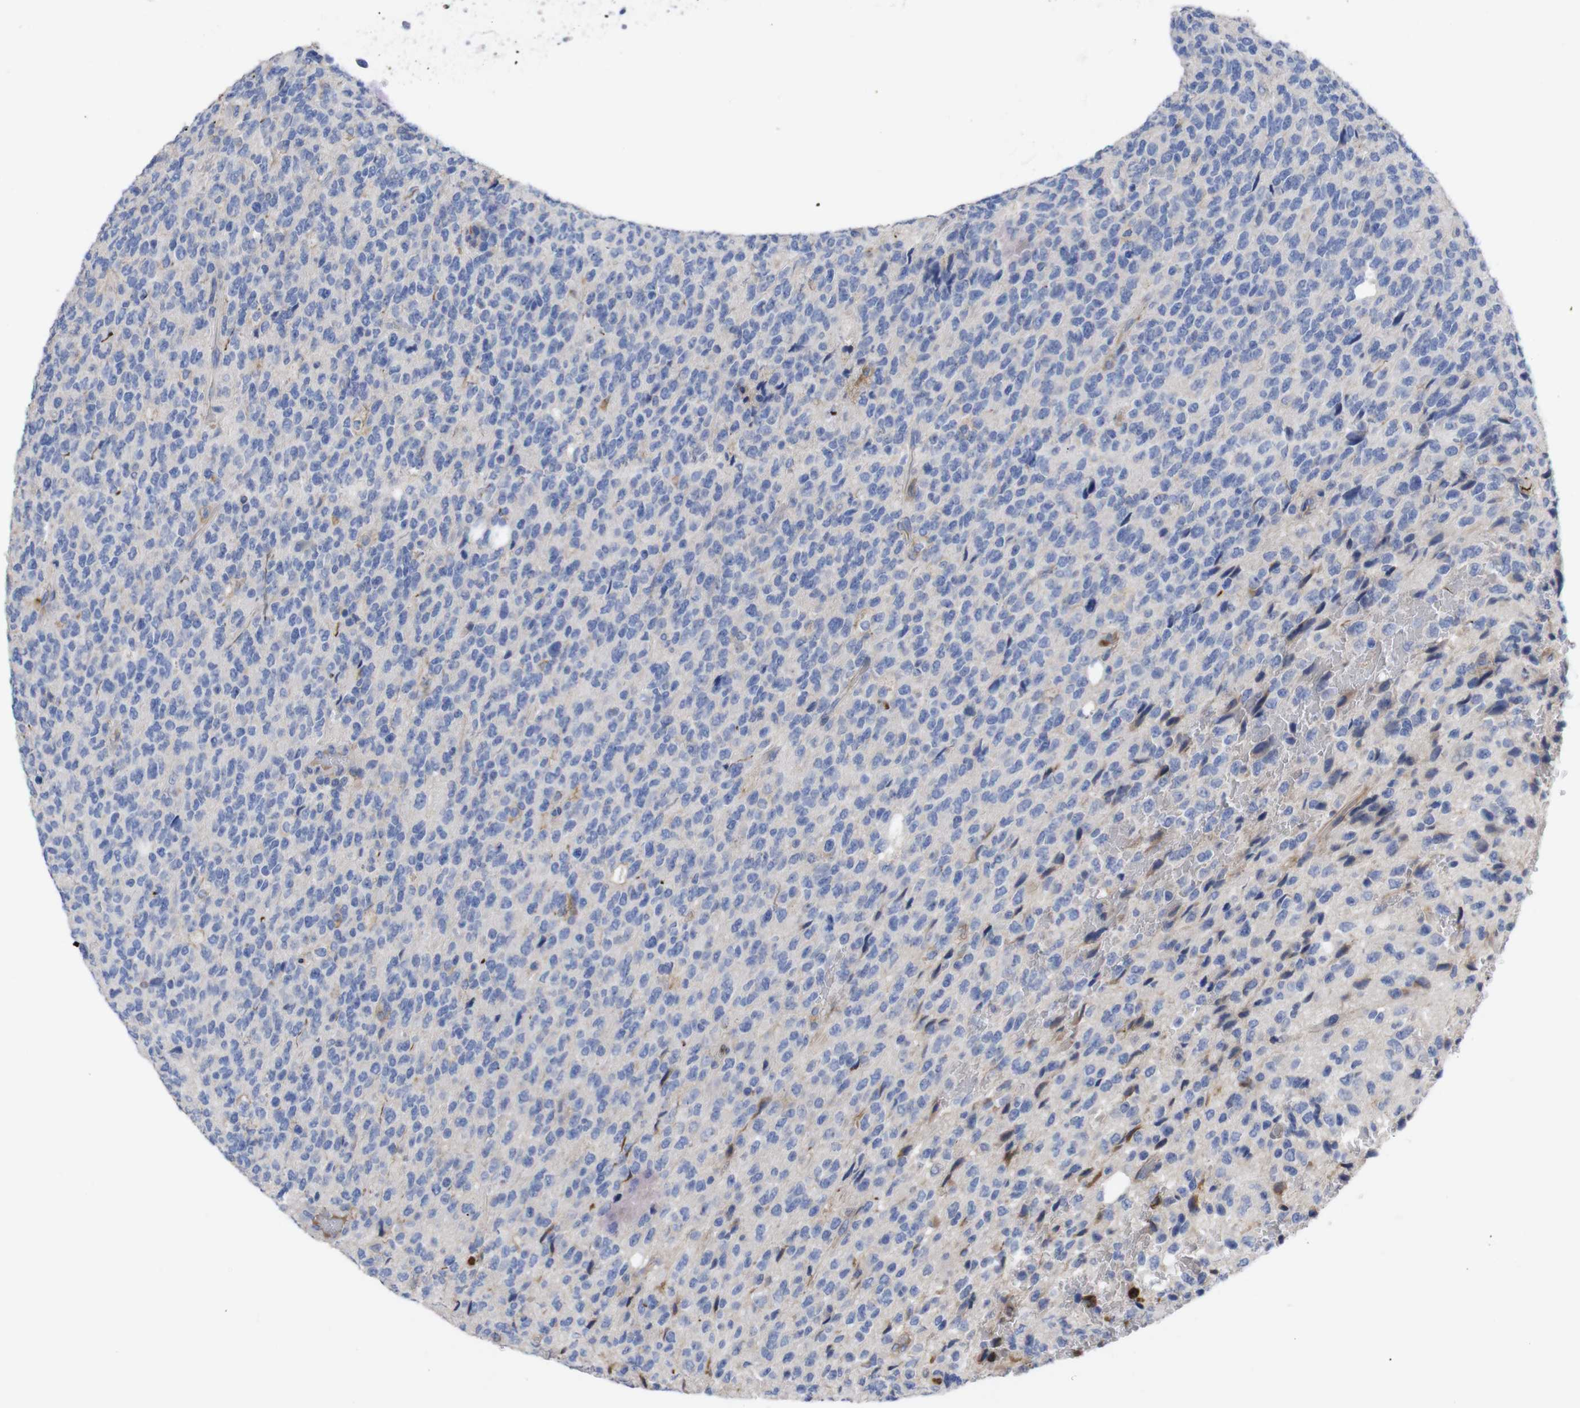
{"staining": {"intensity": "negative", "quantity": "none", "location": "none"}, "tissue": "glioma", "cell_type": "Tumor cells", "image_type": "cancer", "snomed": [{"axis": "morphology", "description": "Glioma, malignant, High grade"}, {"axis": "topography", "description": "pancreas cauda"}], "caption": "A micrograph of human malignant high-grade glioma is negative for staining in tumor cells.", "gene": "C5AR1", "patient": {"sex": "male", "age": 60}}